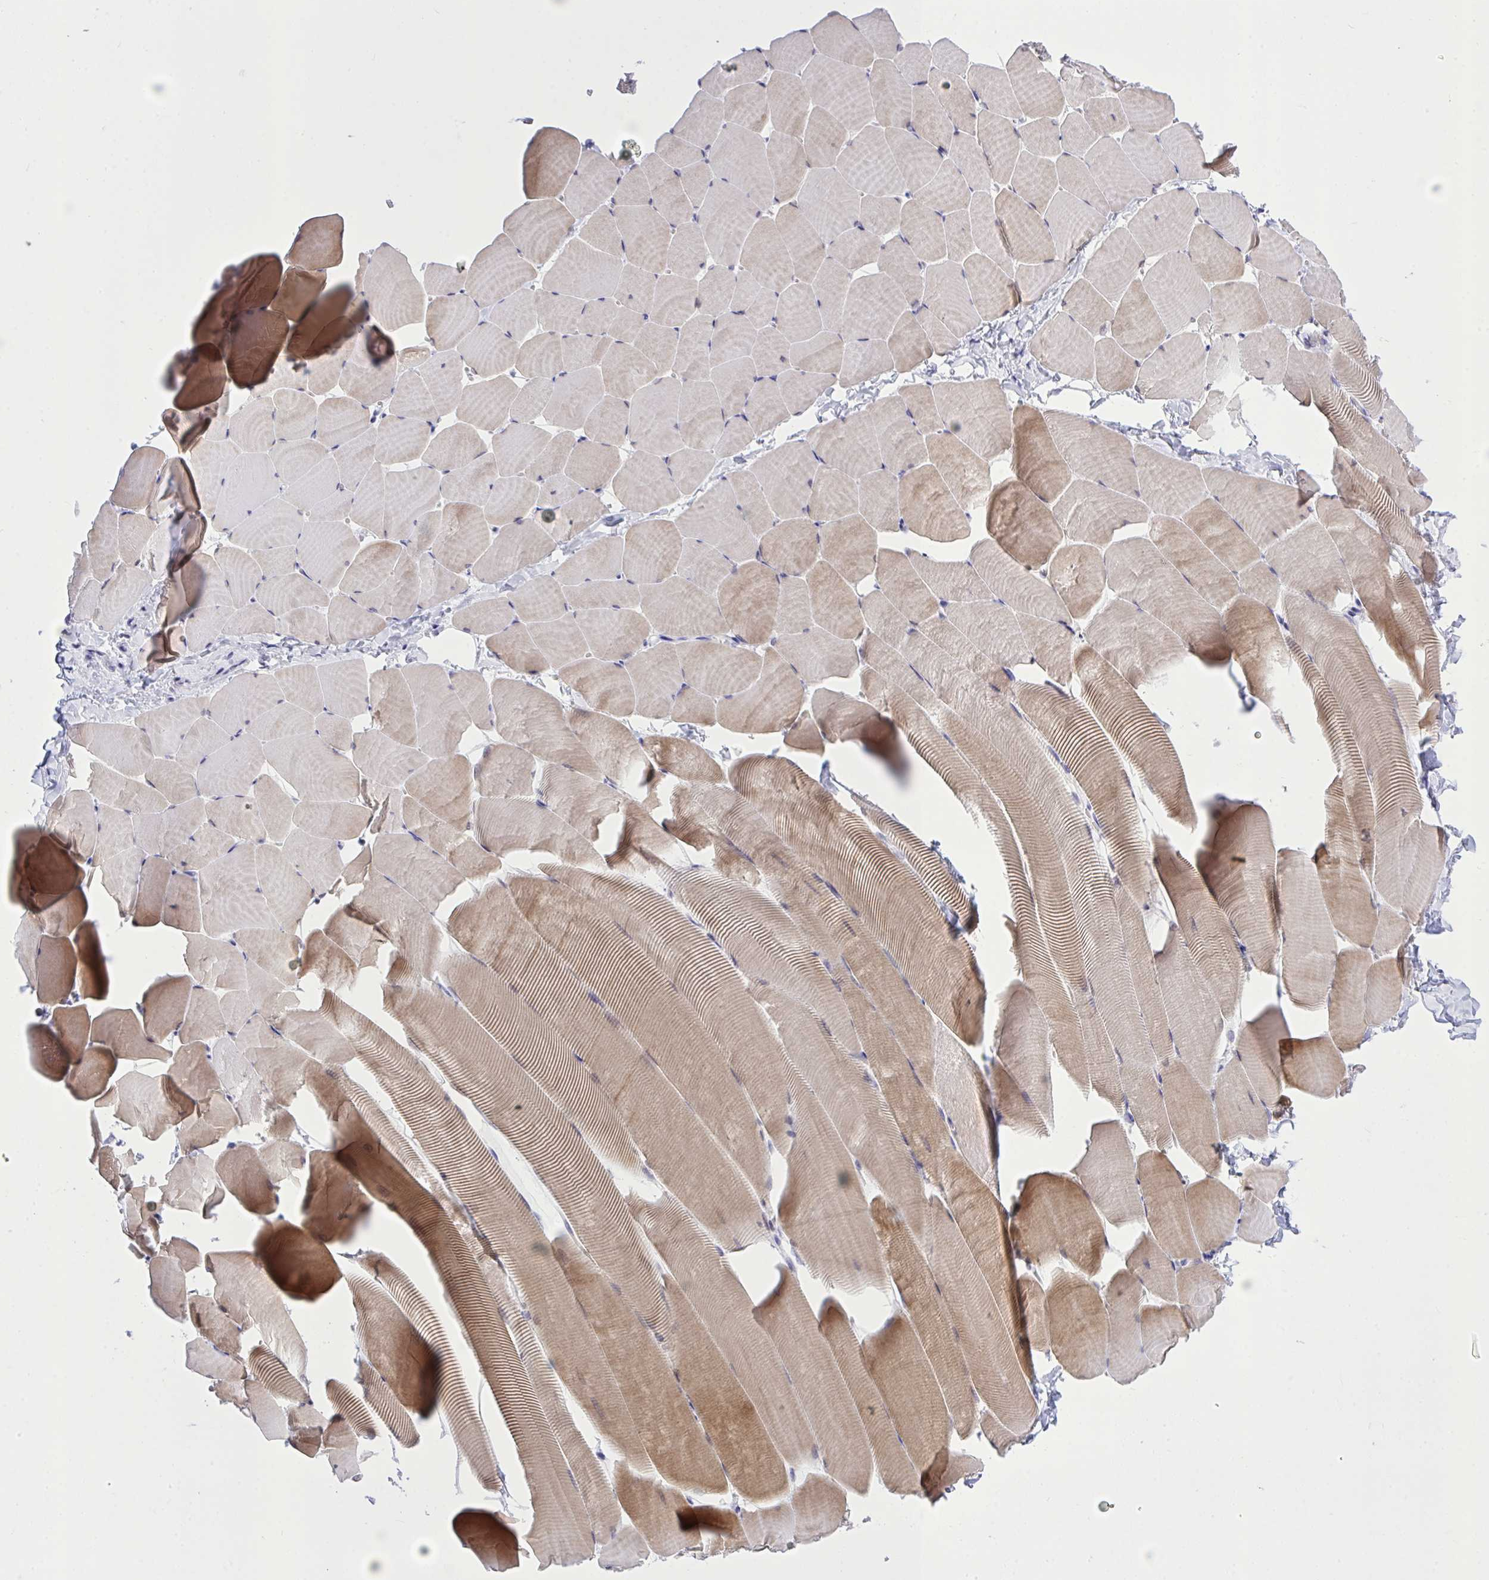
{"staining": {"intensity": "weak", "quantity": "25%-75%", "location": "cytoplasmic/membranous"}, "tissue": "skeletal muscle", "cell_type": "Myocytes", "image_type": "normal", "snomed": [{"axis": "morphology", "description": "Normal tissue, NOS"}, {"axis": "topography", "description": "Skeletal muscle"}], "caption": "Immunohistochemical staining of unremarkable skeletal muscle displays 25%-75% levels of weak cytoplasmic/membranous protein staining in about 25%-75% of myocytes. The staining was performed using DAB to visualize the protein expression in brown, while the nuclei were stained in blue with hematoxylin (Magnification: 20x).", "gene": "CXCL8", "patient": {"sex": "male", "age": 25}}